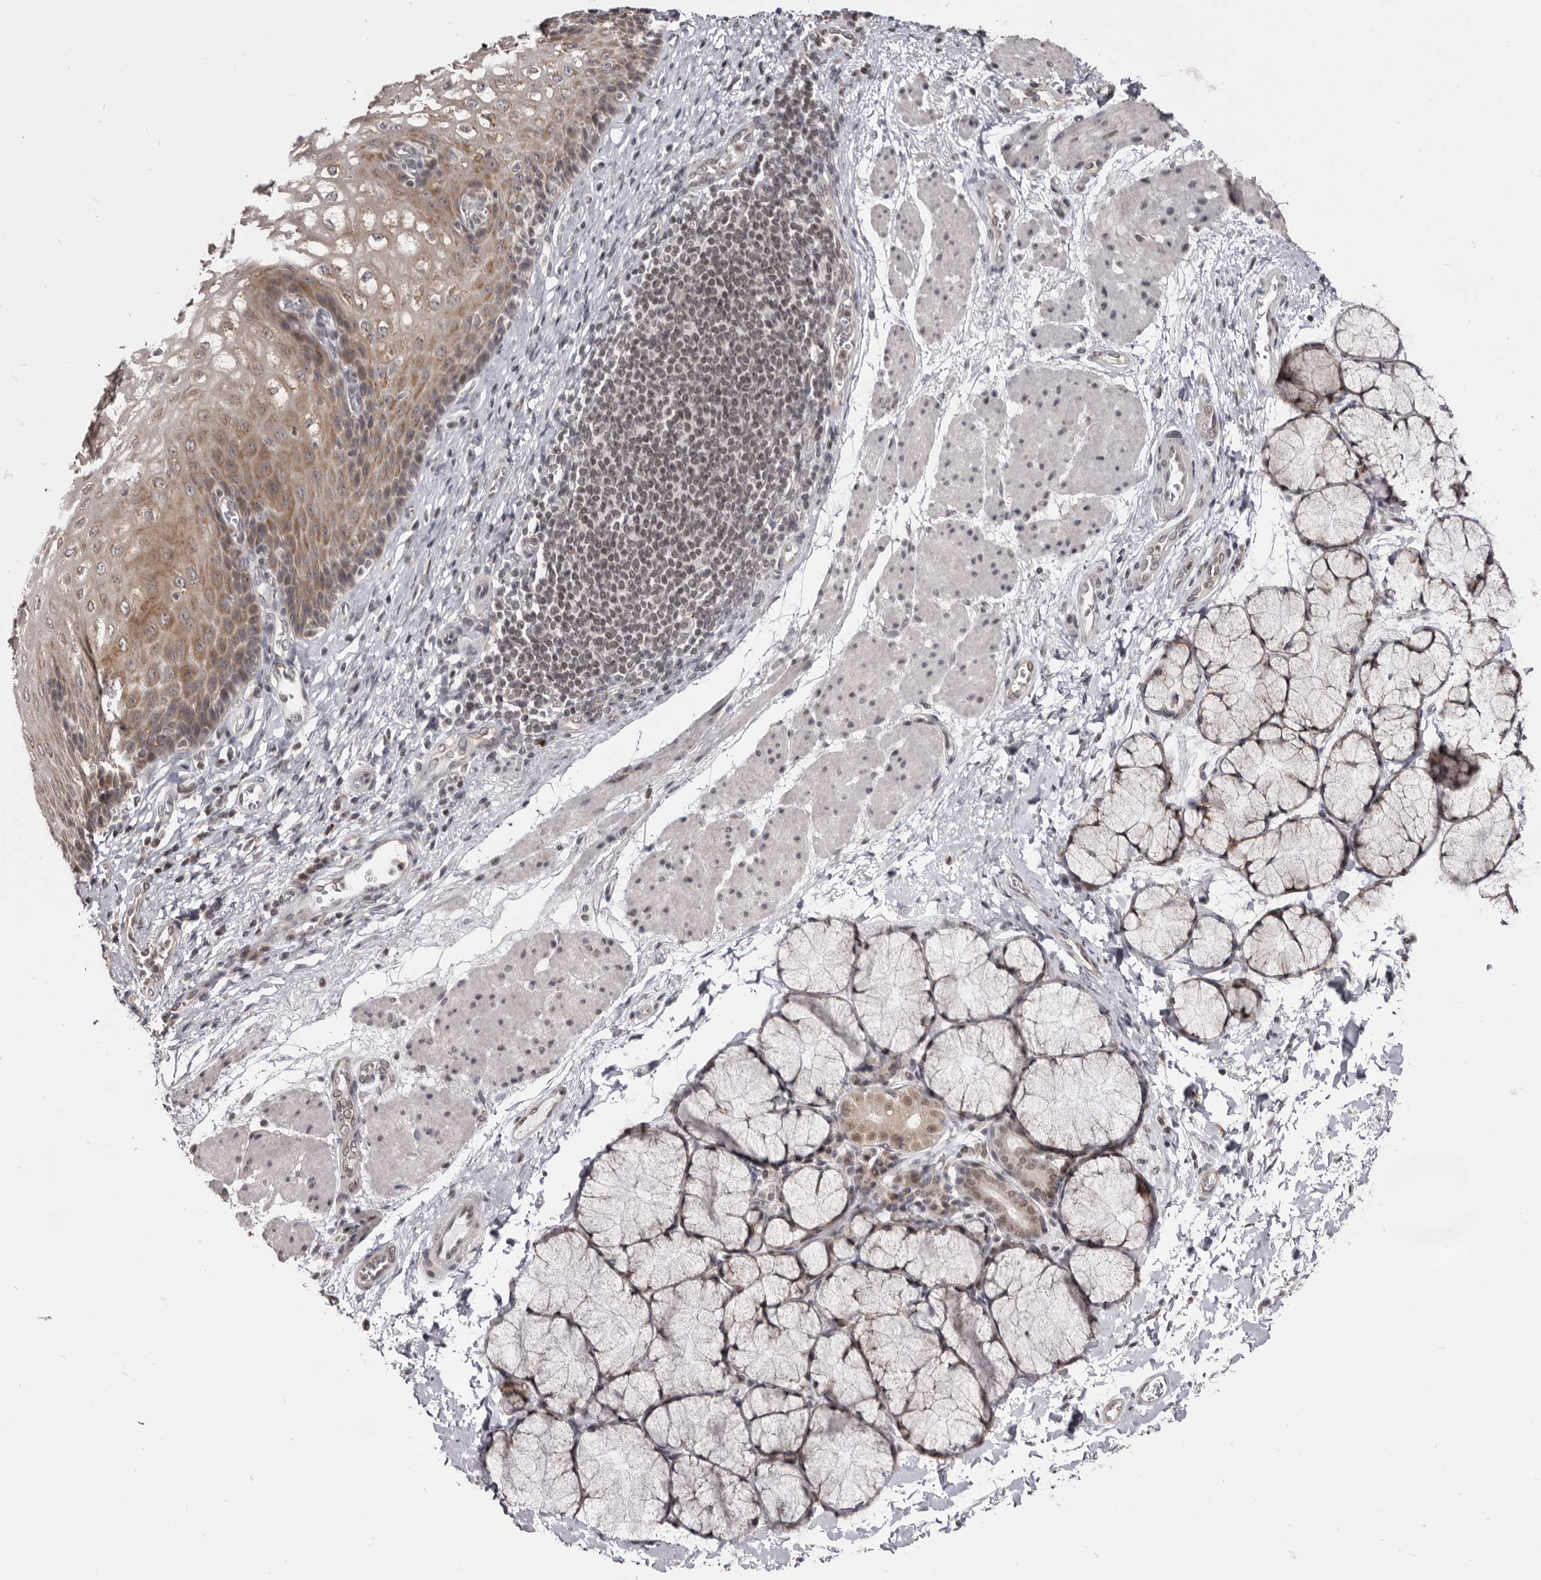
{"staining": {"intensity": "moderate", "quantity": ">75%", "location": "cytoplasmic/membranous"}, "tissue": "esophagus", "cell_type": "Squamous epithelial cells", "image_type": "normal", "snomed": [{"axis": "morphology", "description": "Normal tissue, NOS"}, {"axis": "topography", "description": "Esophagus"}], "caption": "Brown immunohistochemical staining in unremarkable human esophagus displays moderate cytoplasmic/membranous positivity in approximately >75% of squamous epithelial cells. Immunohistochemistry (ihc) stains the protein of interest in brown and the nuclei are stained blue.", "gene": "THUMPD1", "patient": {"sex": "male", "age": 54}}